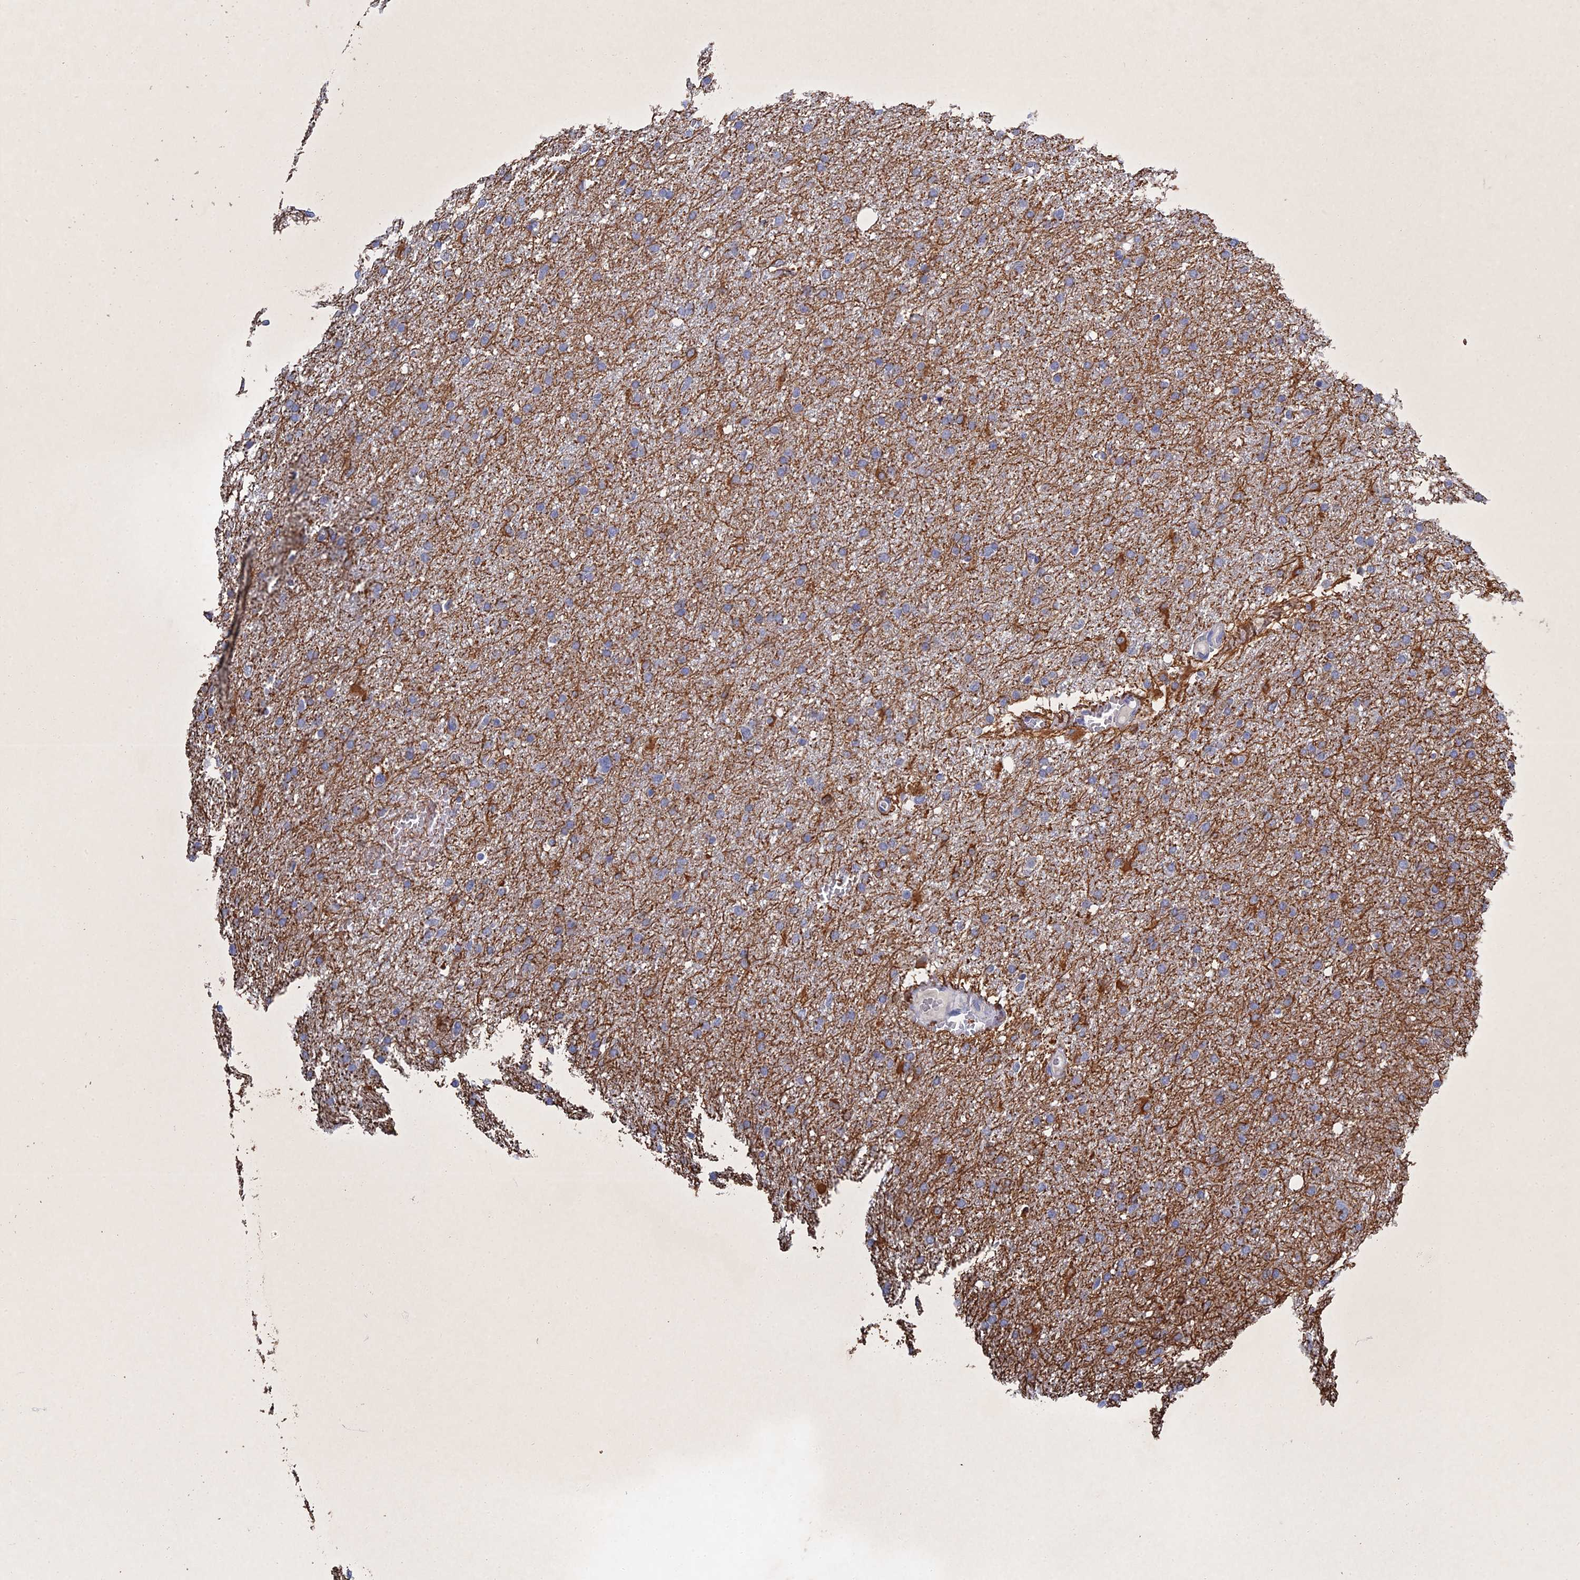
{"staining": {"intensity": "moderate", "quantity": "<25%", "location": "cytoplasmic/membranous"}, "tissue": "glioma", "cell_type": "Tumor cells", "image_type": "cancer", "snomed": [{"axis": "morphology", "description": "Glioma, malignant, High grade"}, {"axis": "topography", "description": "Cerebral cortex"}], "caption": "High-grade glioma (malignant) stained for a protein reveals moderate cytoplasmic/membranous positivity in tumor cells. (DAB IHC with brightfield microscopy, high magnification).", "gene": "GFAP", "patient": {"sex": "female", "age": 36}}